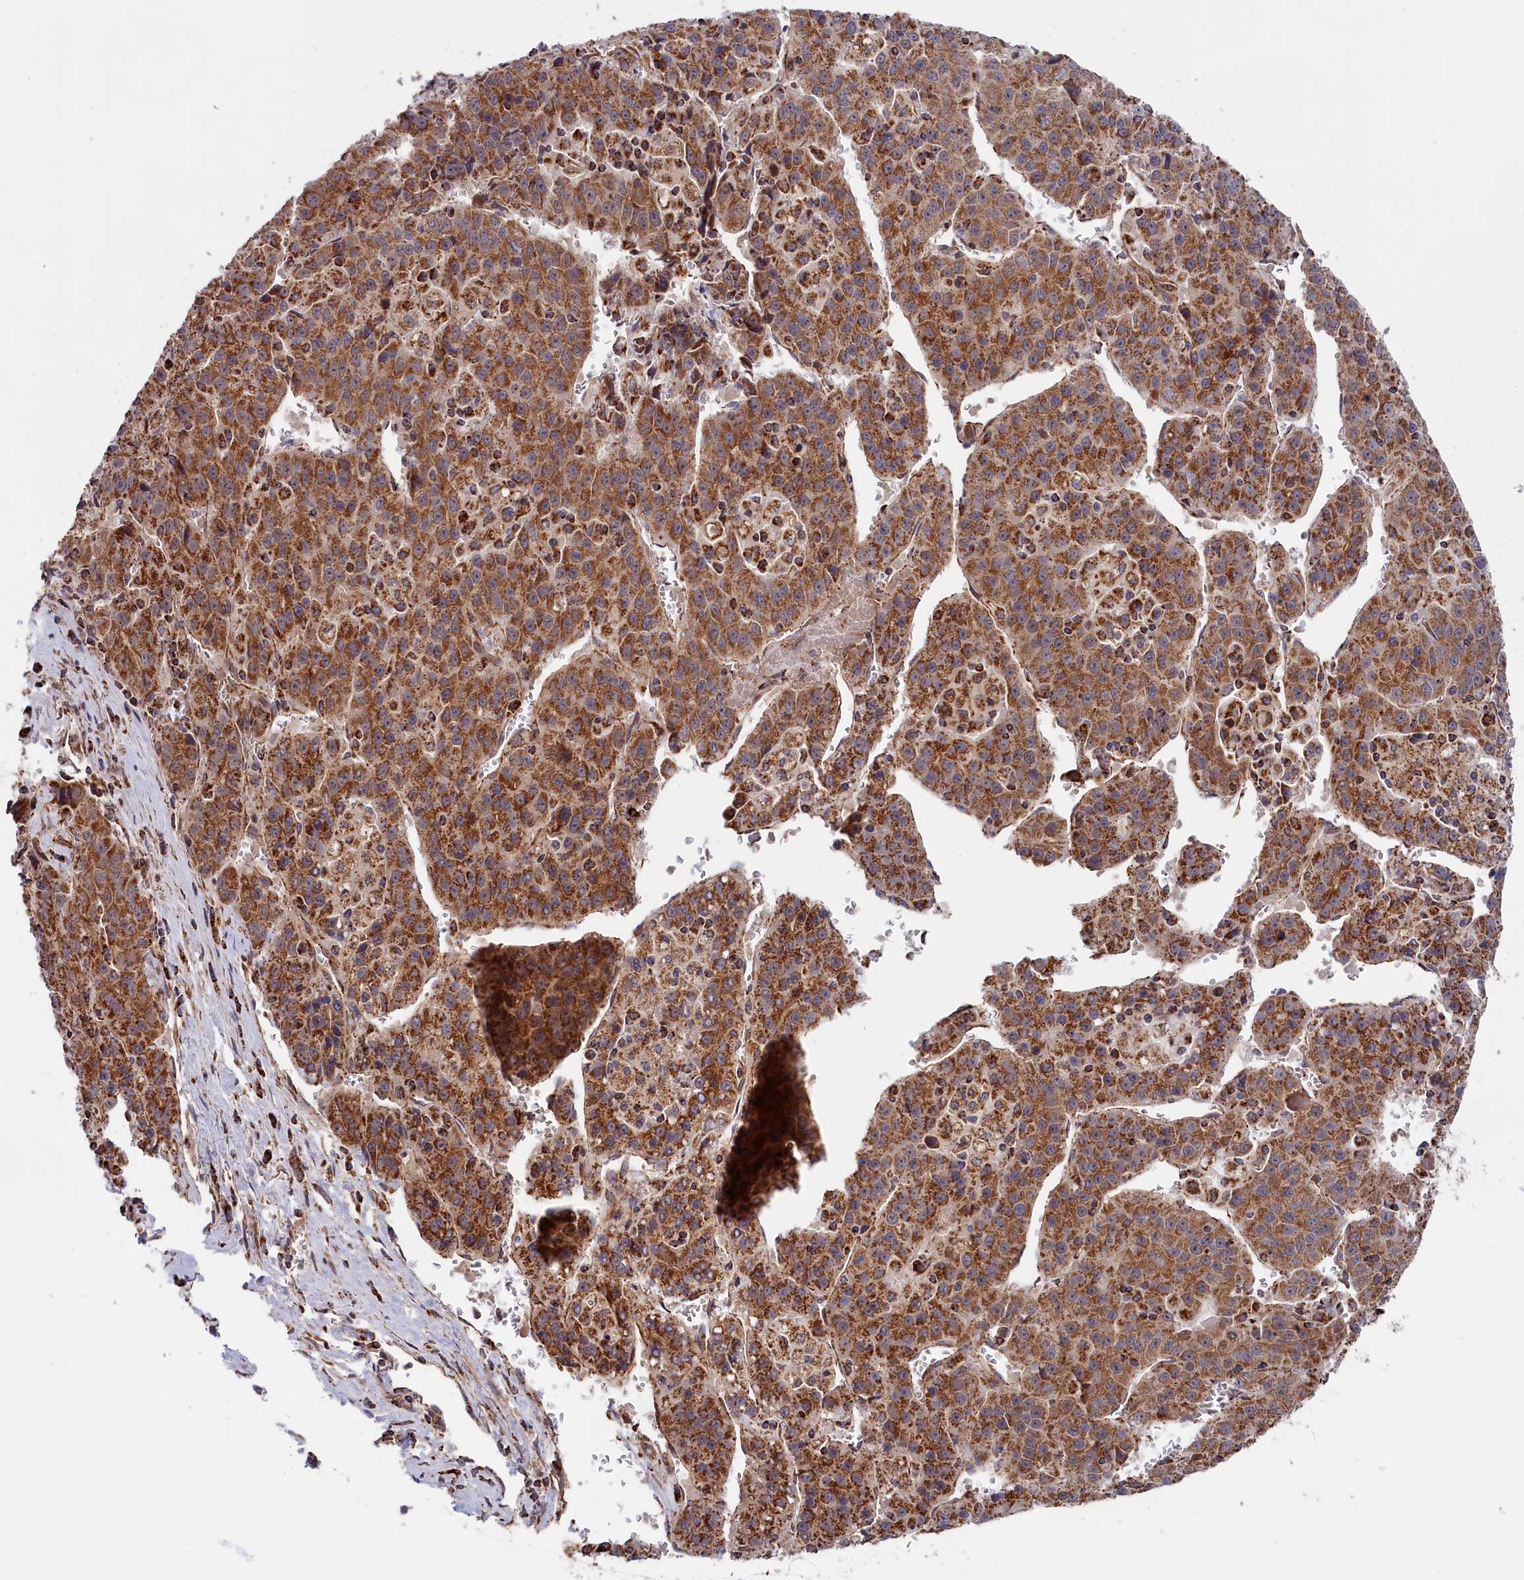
{"staining": {"intensity": "strong", "quantity": ">75%", "location": "cytoplasmic/membranous"}, "tissue": "liver cancer", "cell_type": "Tumor cells", "image_type": "cancer", "snomed": [{"axis": "morphology", "description": "Carcinoma, Hepatocellular, NOS"}, {"axis": "topography", "description": "Liver"}], "caption": "A high-resolution photomicrograph shows immunohistochemistry staining of liver hepatocellular carcinoma, which shows strong cytoplasmic/membranous positivity in approximately >75% of tumor cells. The protein is shown in brown color, while the nuclei are stained blue.", "gene": "MACROD1", "patient": {"sex": "female", "age": 53}}